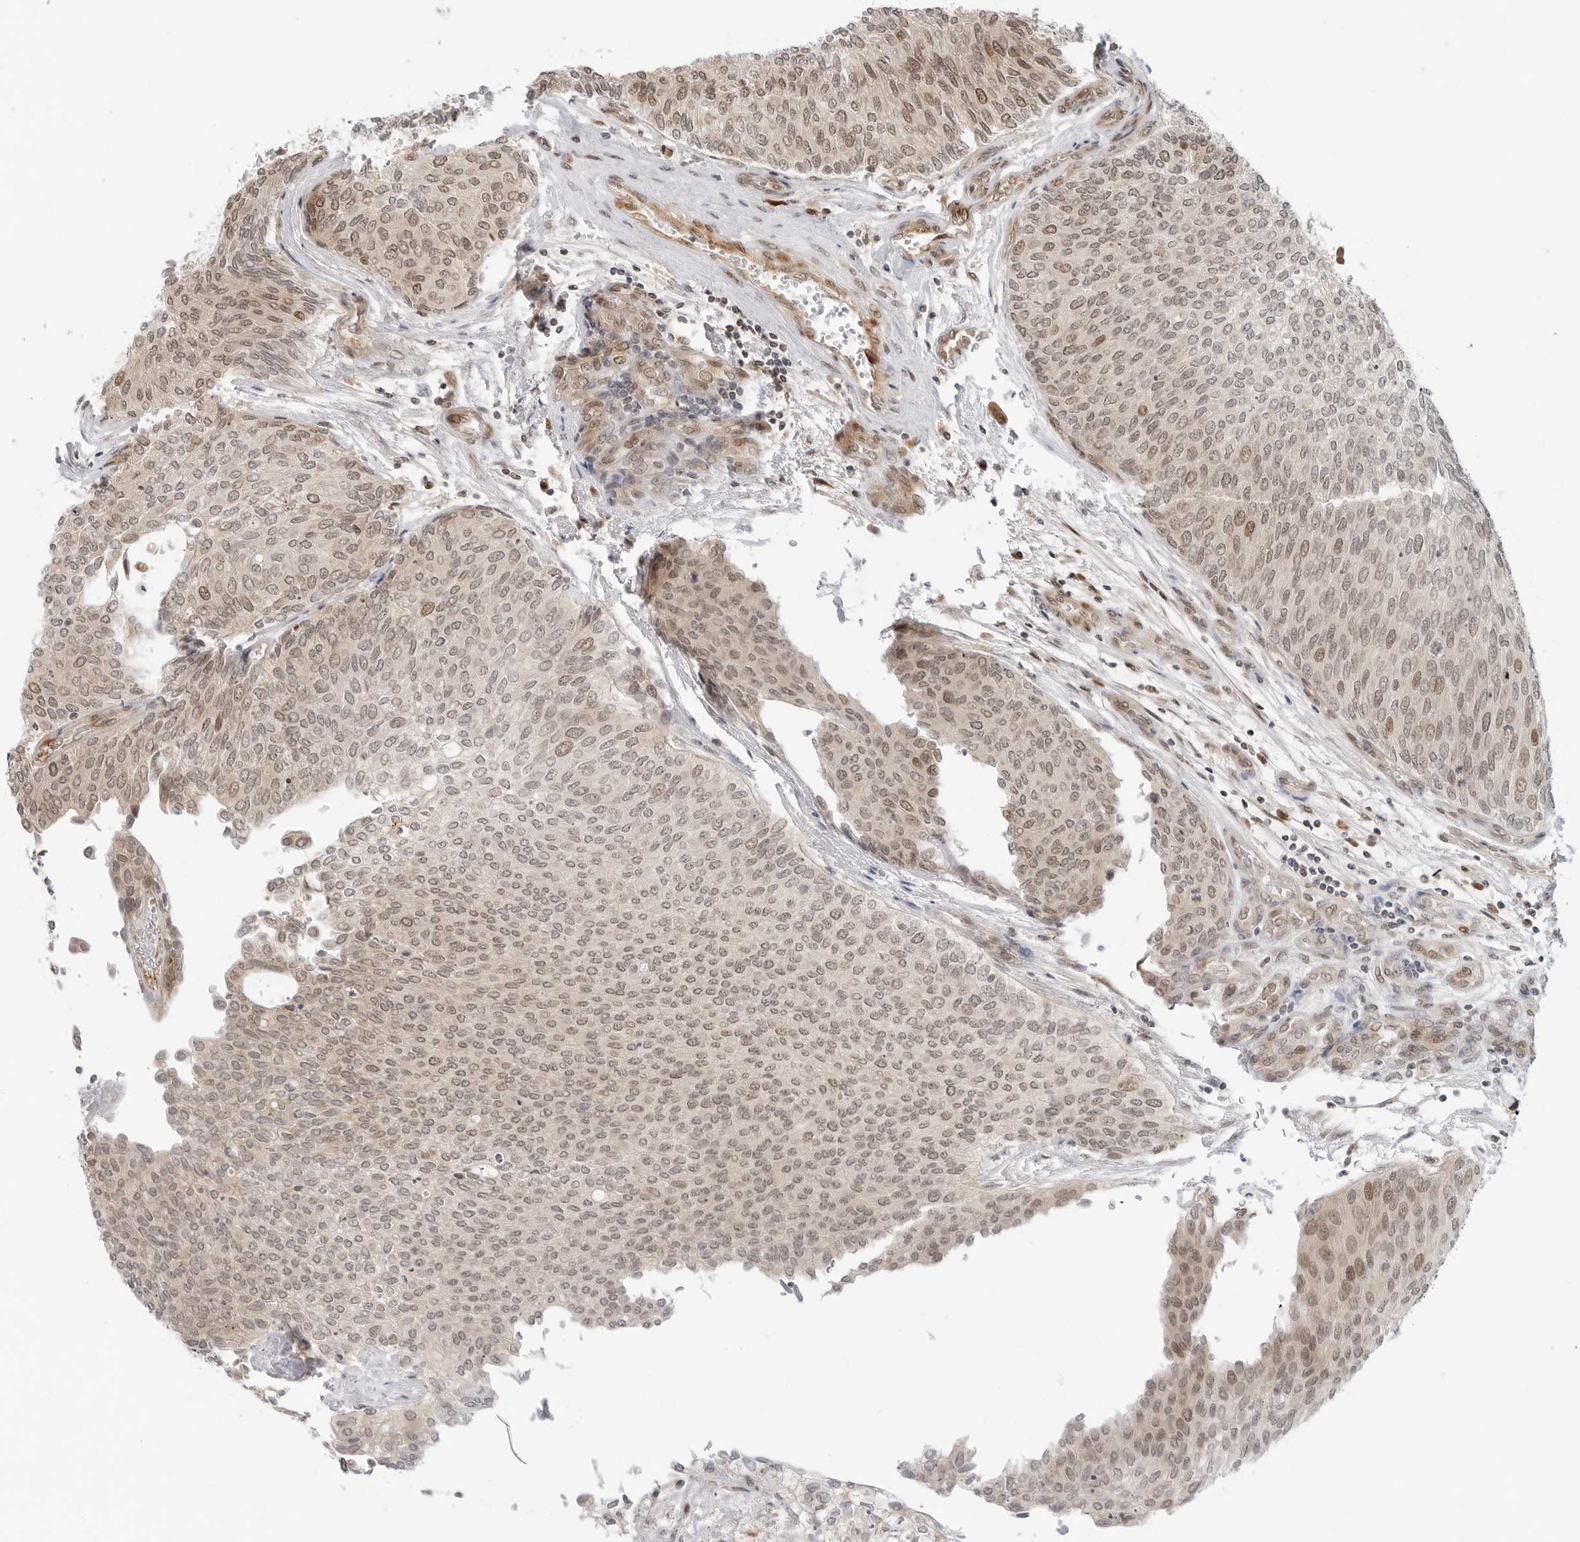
{"staining": {"intensity": "weak", "quantity": ">75%", "location": "nuclear"}, "tissue": "urothelial cancer", "cell_type": "Tumor cells", "image_type": "cancer", "snomed": [{"axis": "morphology", "description": "Urothelial carcinoma, Low grade"}, {"axis": "topography", "description": "Urinary bladder"}], "caption": "IHC histopathology image of human urothelial cancer stained for a protein (brown), which displays low levels of weak nuclear staining in about >75% of tumor cells.", "gene": "TIPRL", "patient": {"sex": "female", "age": 79}}